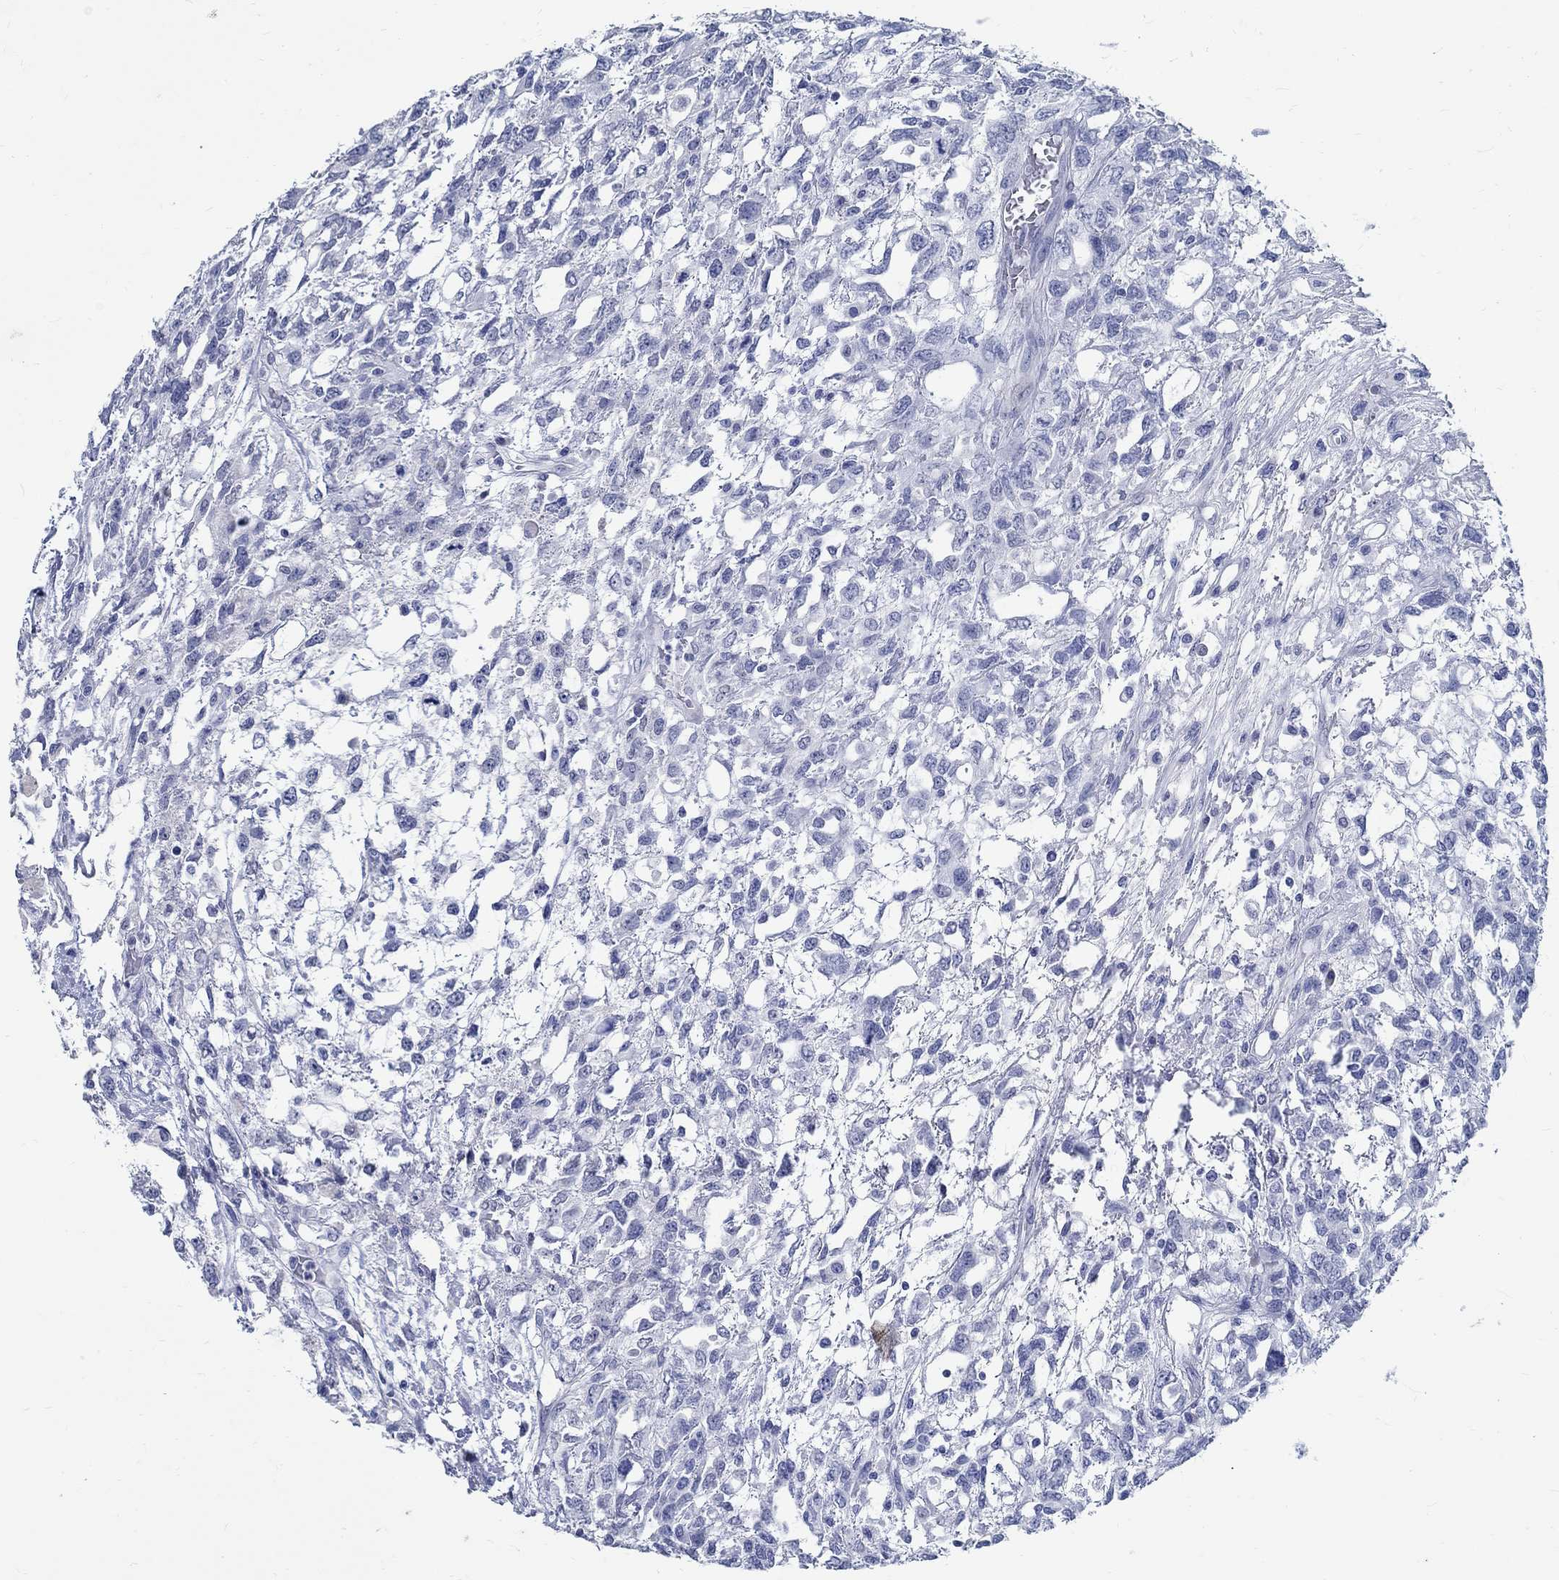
{"staining": {"intensity": "negative", "quantity": "none", "location": "none"}, "tissue": "testis cancer", "cell_type": "Tumor cells", "image_type": "cancer", "snomed": [{"axis": "morphology", "description": "Seminoma, NOS"}, {"axis": "topography", "description": "Testis"}], "caption": "Immunohistochemistry (IHC) of seminoma (testis) exhibits no staining in tumor cells.", "gene": "TSPAN16", "patient": {"sex": "male", "age": 52}}